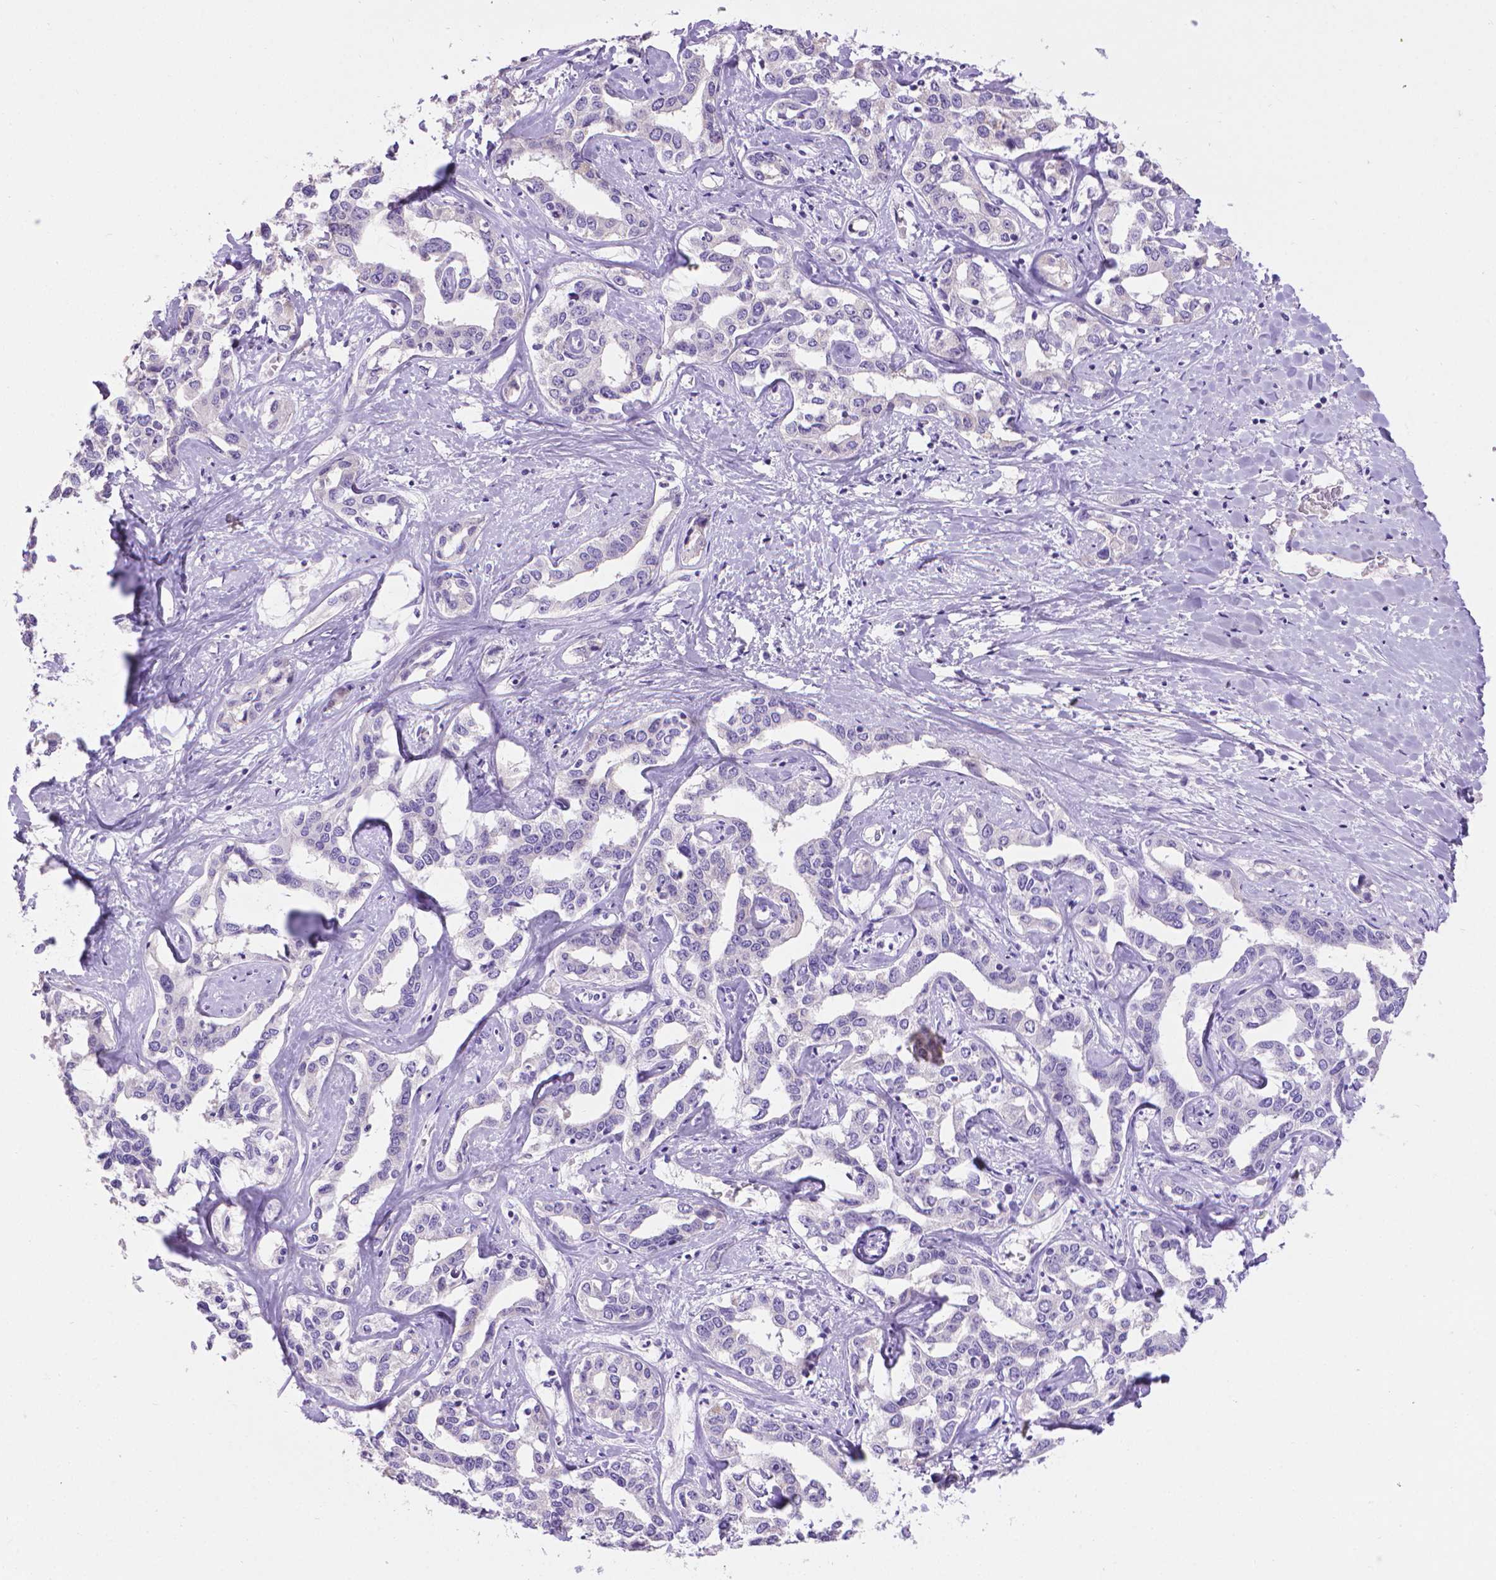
{"staining": {"intensity": "negative", "quantity": "none", "location": "none"}, "tissue": "liver cancer", "cell_type": "Tumor cells", "image_type": "cancer", "snomed": [{"axis": "morphology", "description": "Cholangiocarcinoma"}, {"axis": "topography", "description": "Liver"}], "caption": "The photomicrograph displays no staining of tumor cells in cholangiocarcinoma (liver).", "gene": "PNMA2", "patient": {"sex": "male", "age": 59}}